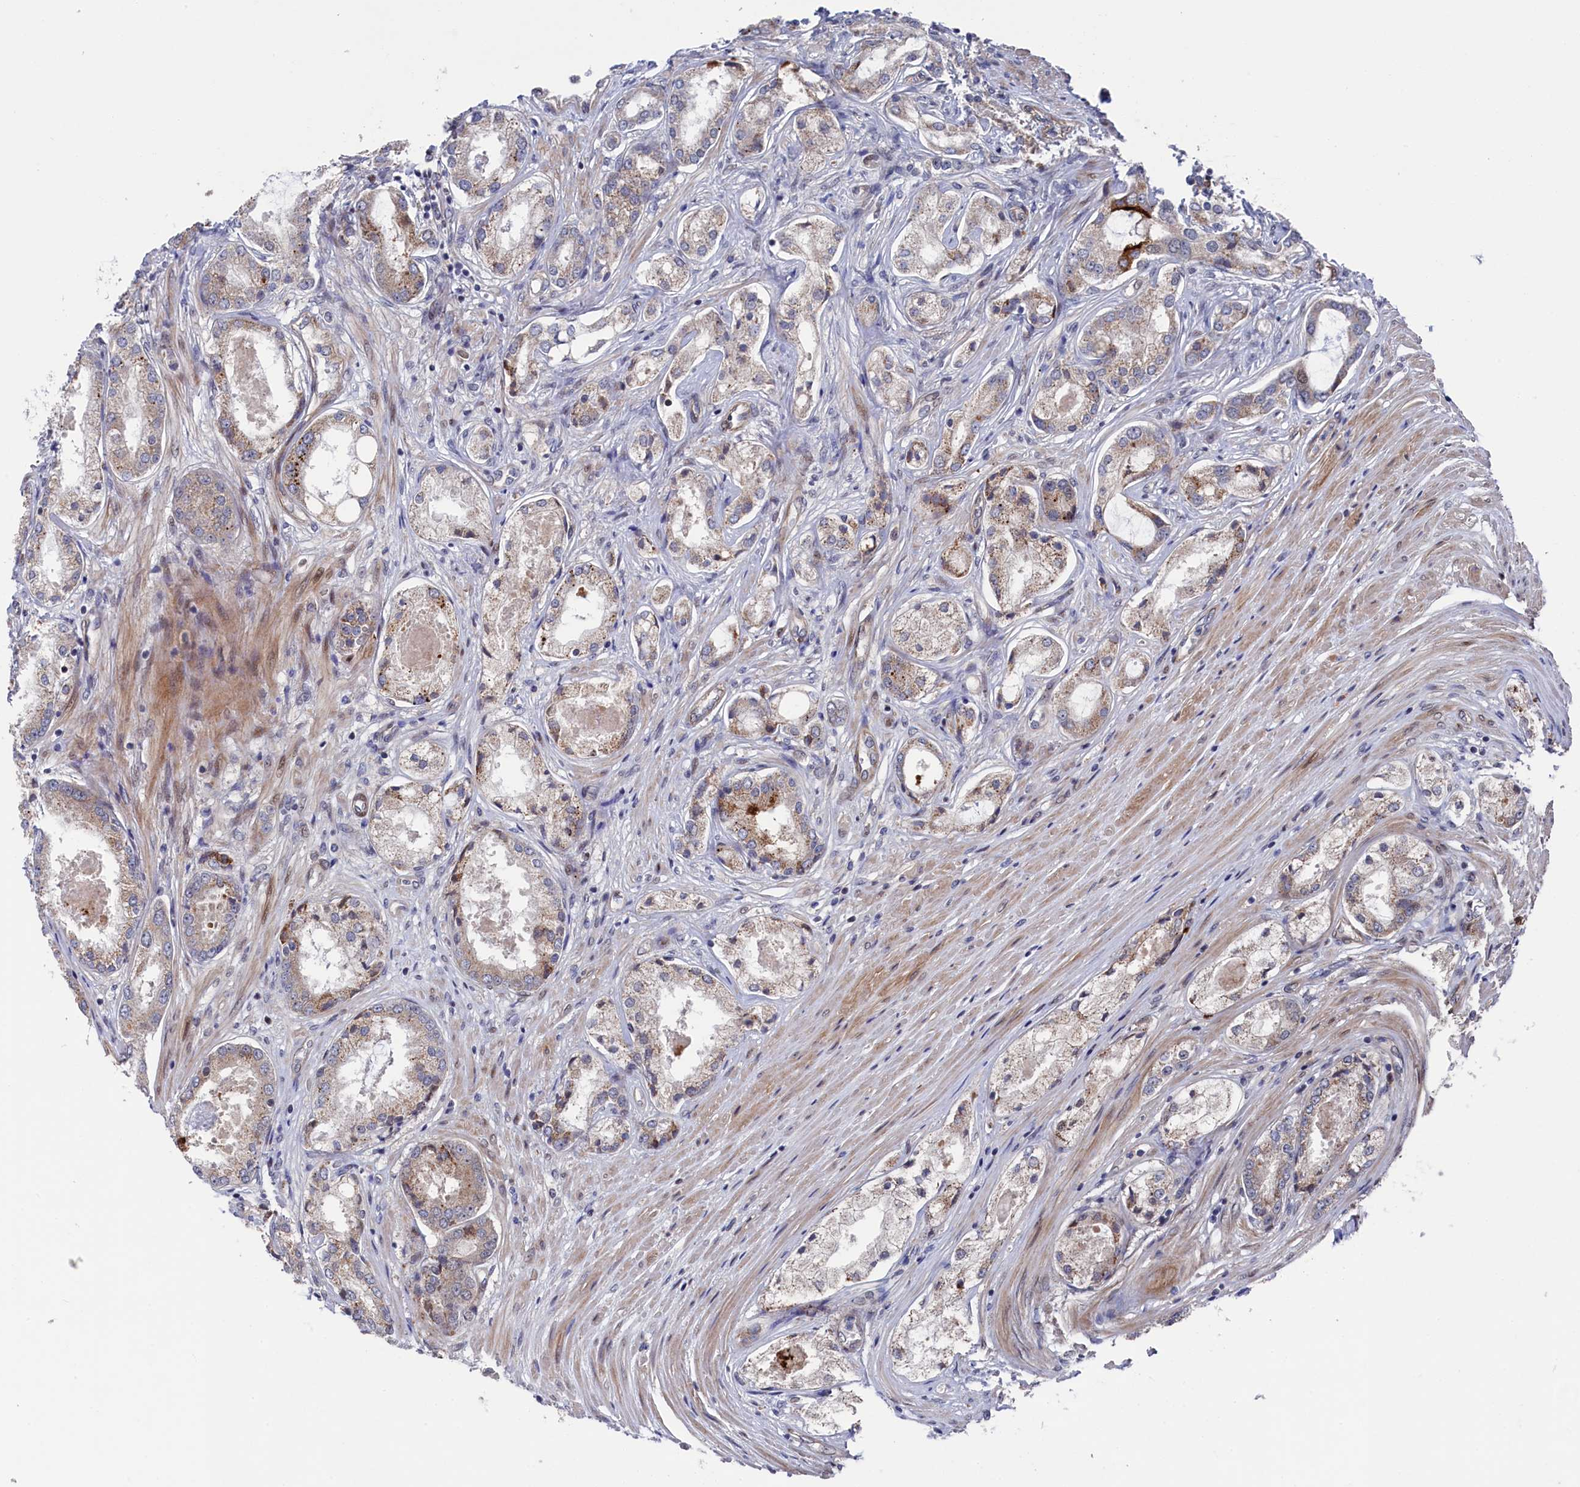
{"staining": {"intensity": "moderate", "quantity": "<25%", "location": "cytoplasmic/membranous"}, "tissue": "prostate cancer", "cell_type": "Tumor cells", "image_type": "cancer", "snomed": [{"axis": "morphology", "description": "Adenocarcinoma, Low grade"}, {"axis": "topography", "description": "Prostate"}], "caption": "Immunohistochemical staining of human prostate cancer (adenocarcinoma (low-grade)) exhibits moderate cytoplasmic/membranous protein positivity in approximately <25% of tumor cells.", "gene": "ZNF891", "patient": {"sex": "male", "age": 68}}